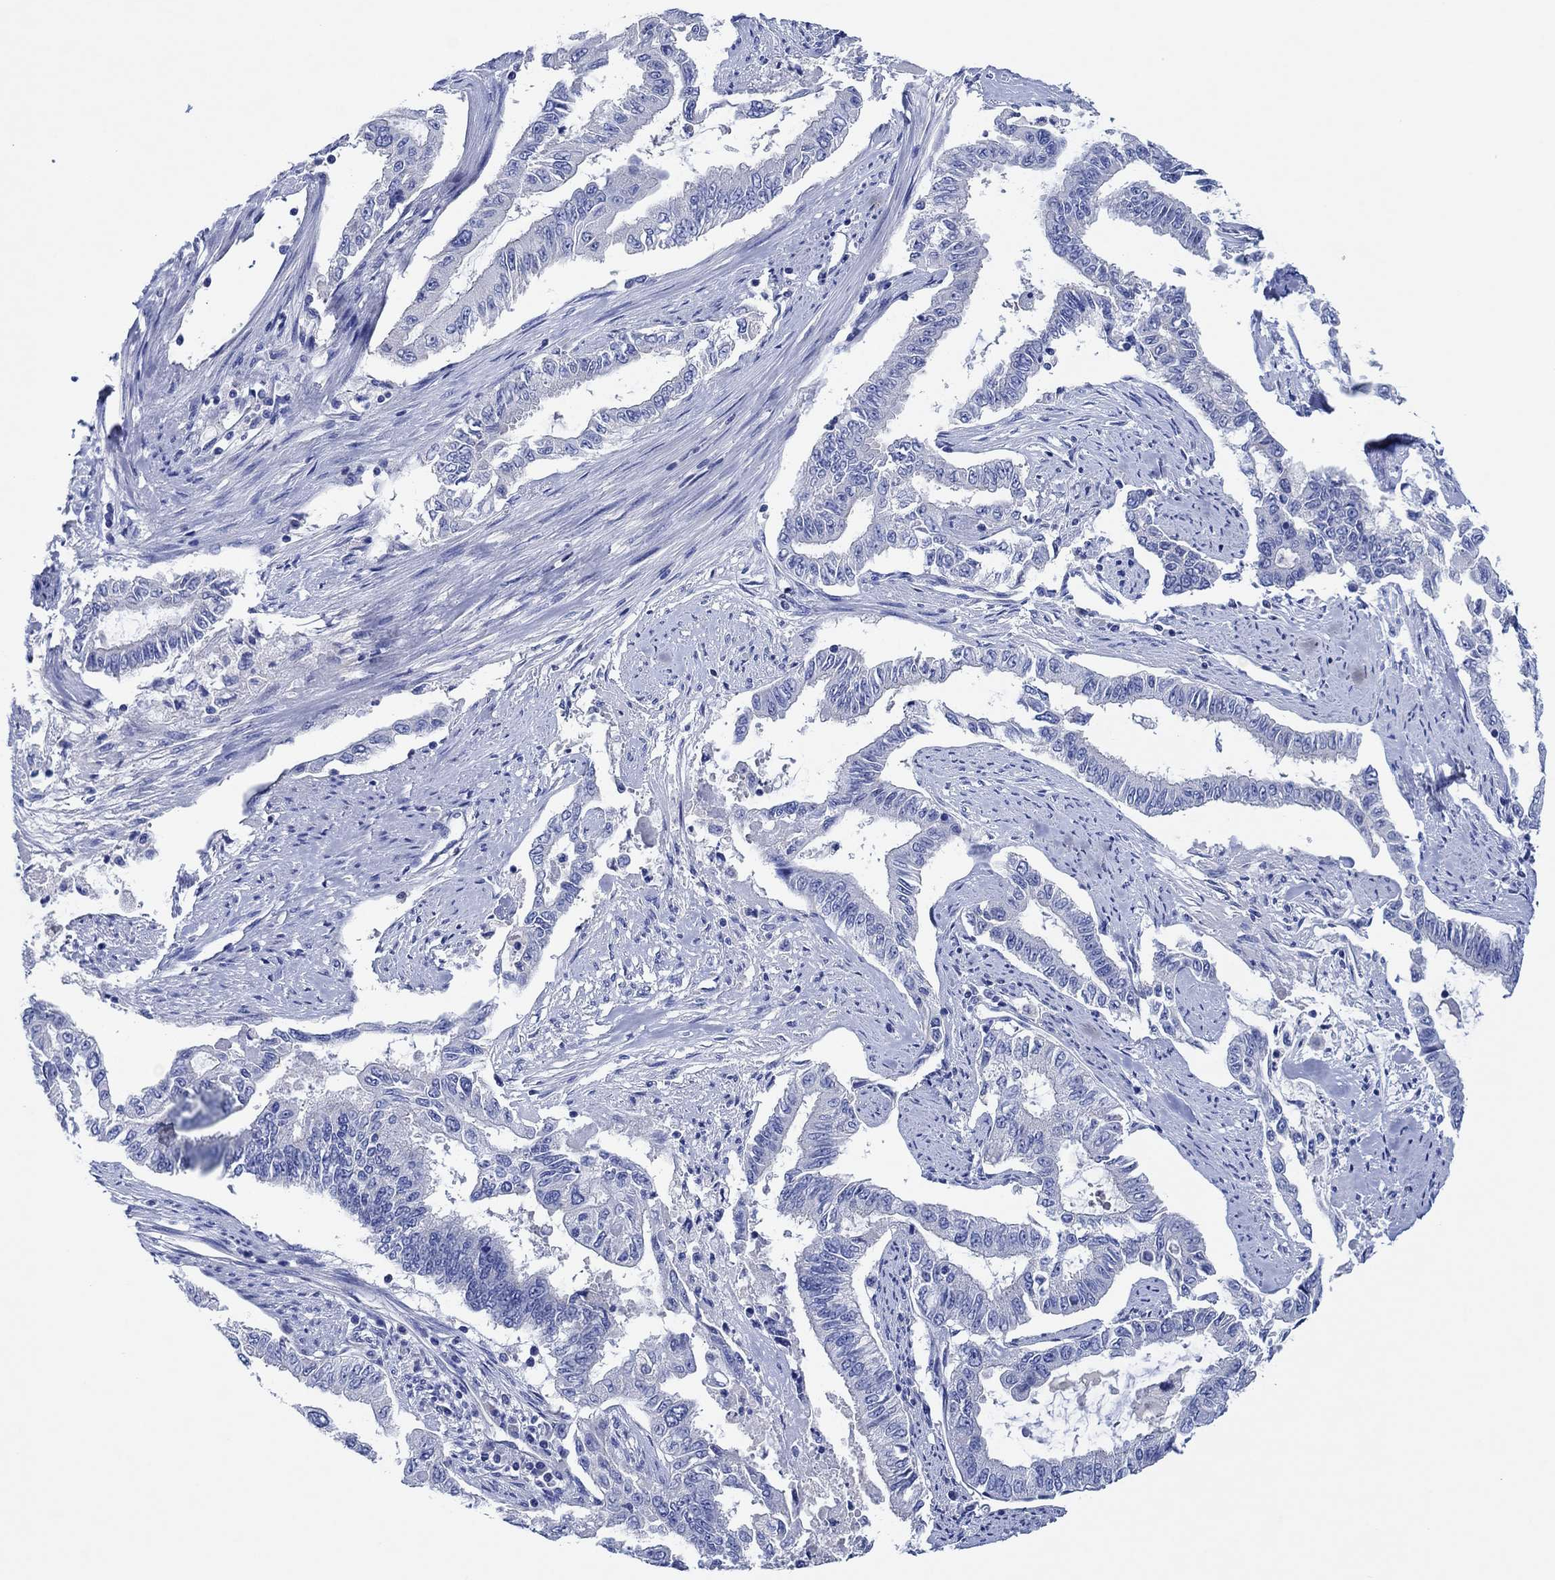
{"staining": {"intensity": "negative", "quantity": "none", "location": "none"}, "tissue": "endometrial cancer", "cell_type": "Tumor cells", "image_type": "cancer", "snomed": [{"axis": "morphology", "description": "Adenocarcinoma, NOS"}, {"axis": "topography", "description": "Uterus"}], "caption": "Tumor cells show no significant protein staining in endometrial cancer (adenocarcinoma).", "gene": "CPNE6", "patient": {"sex": "female", "age": 59}}